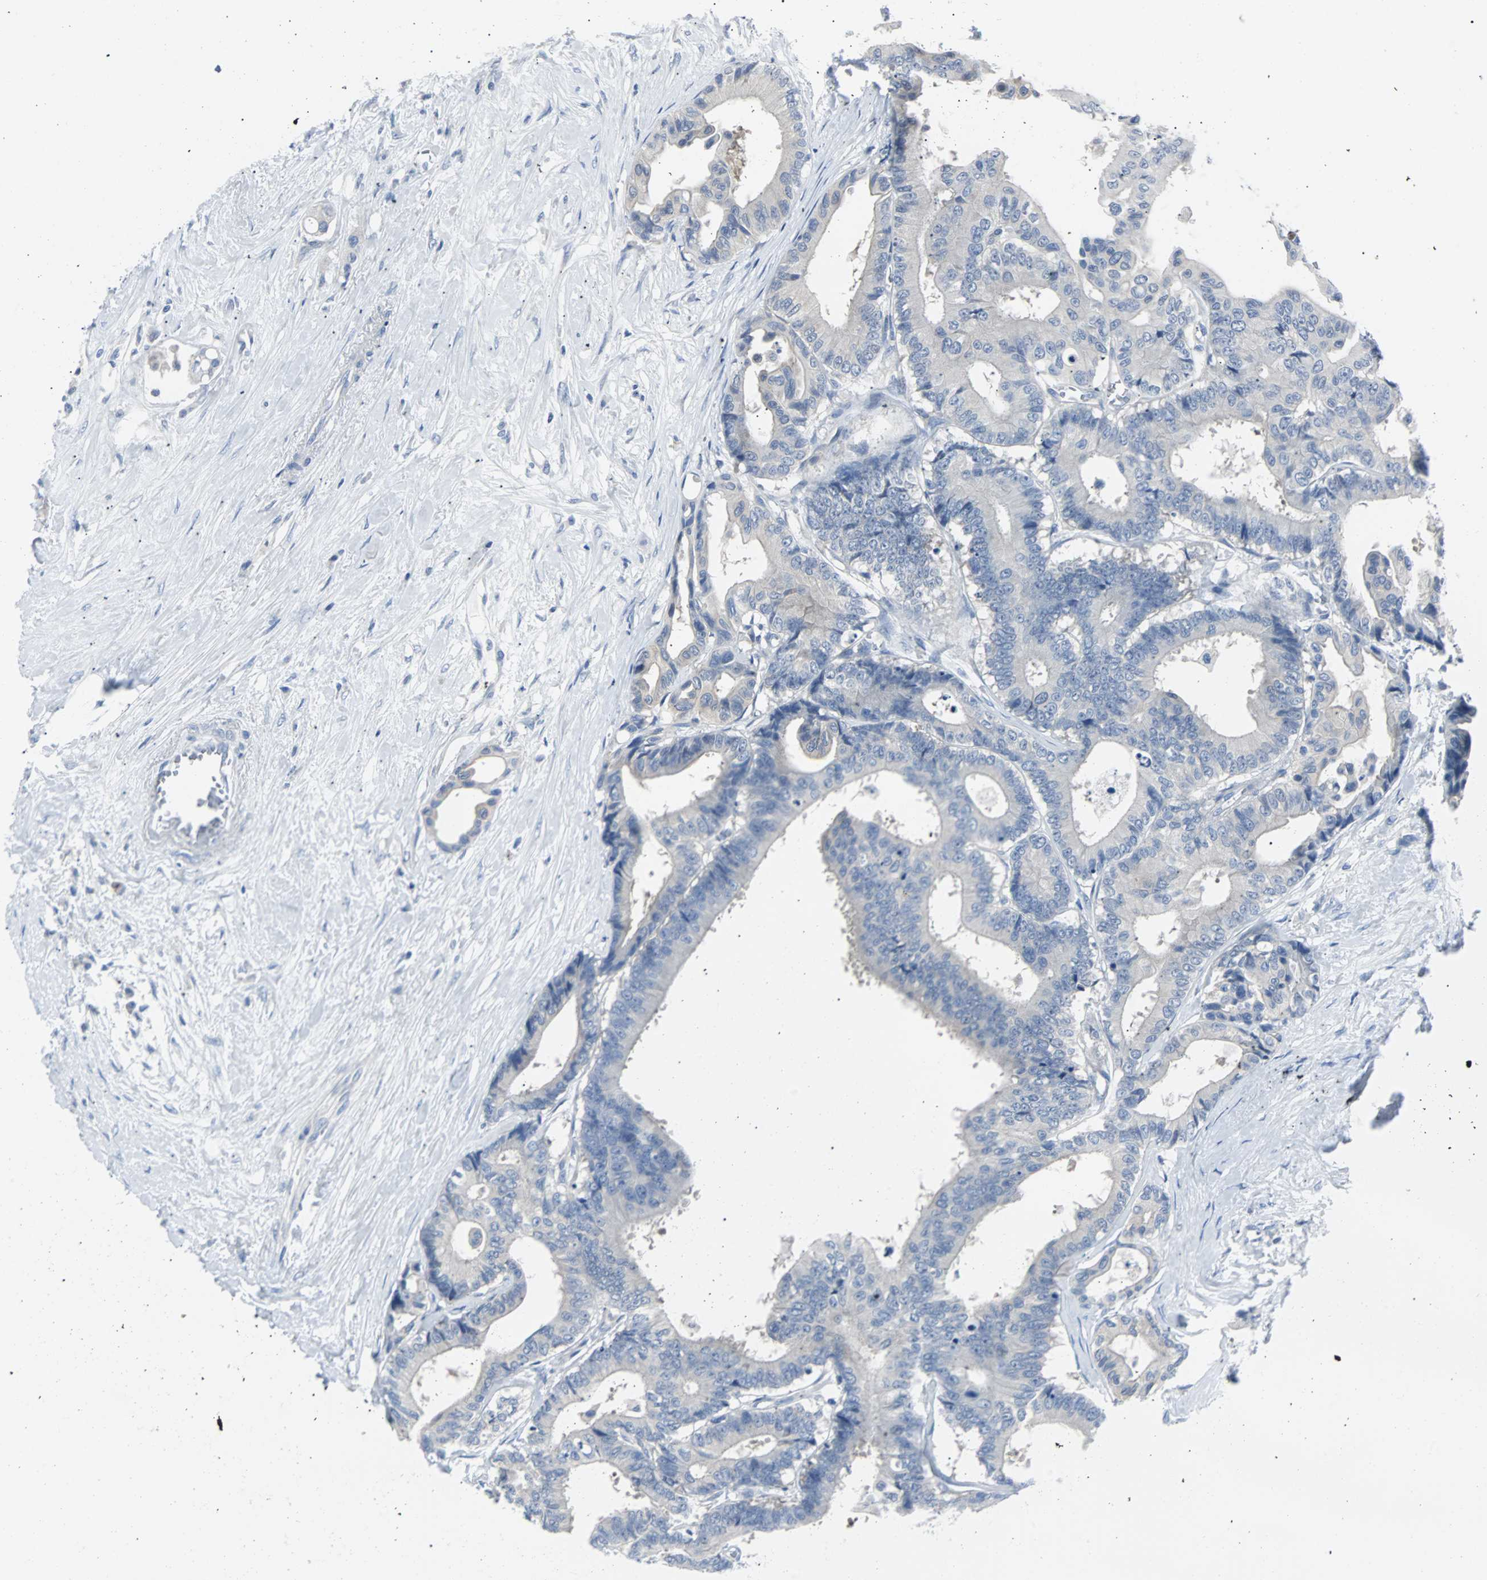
{"staining": {"intensity": "weak", "quantity": "25%-75%", "location": "cytoplasmic/membranous"}, "tissue": "colorectal cancer", "cell_type": "Tumor cells", "image_type": "cancer", "snomed": [{"axis": "morphology", "description": "Normal tissue, NOS"}, {"axis": "morphology", "description": "Adenocarcinoma, NOS"}, {"axis": "topography", "description": "Colon"}], "caption": "Approximately 25%-75% of tumor cells in colorectal cancer (adenocarcinoma) display weak cytoplasmic/membranous protein positivity as visualized by brown immunohistochemical staining.", "gene": "RASA1", "patient": {"sex": "male", "age": 82}}